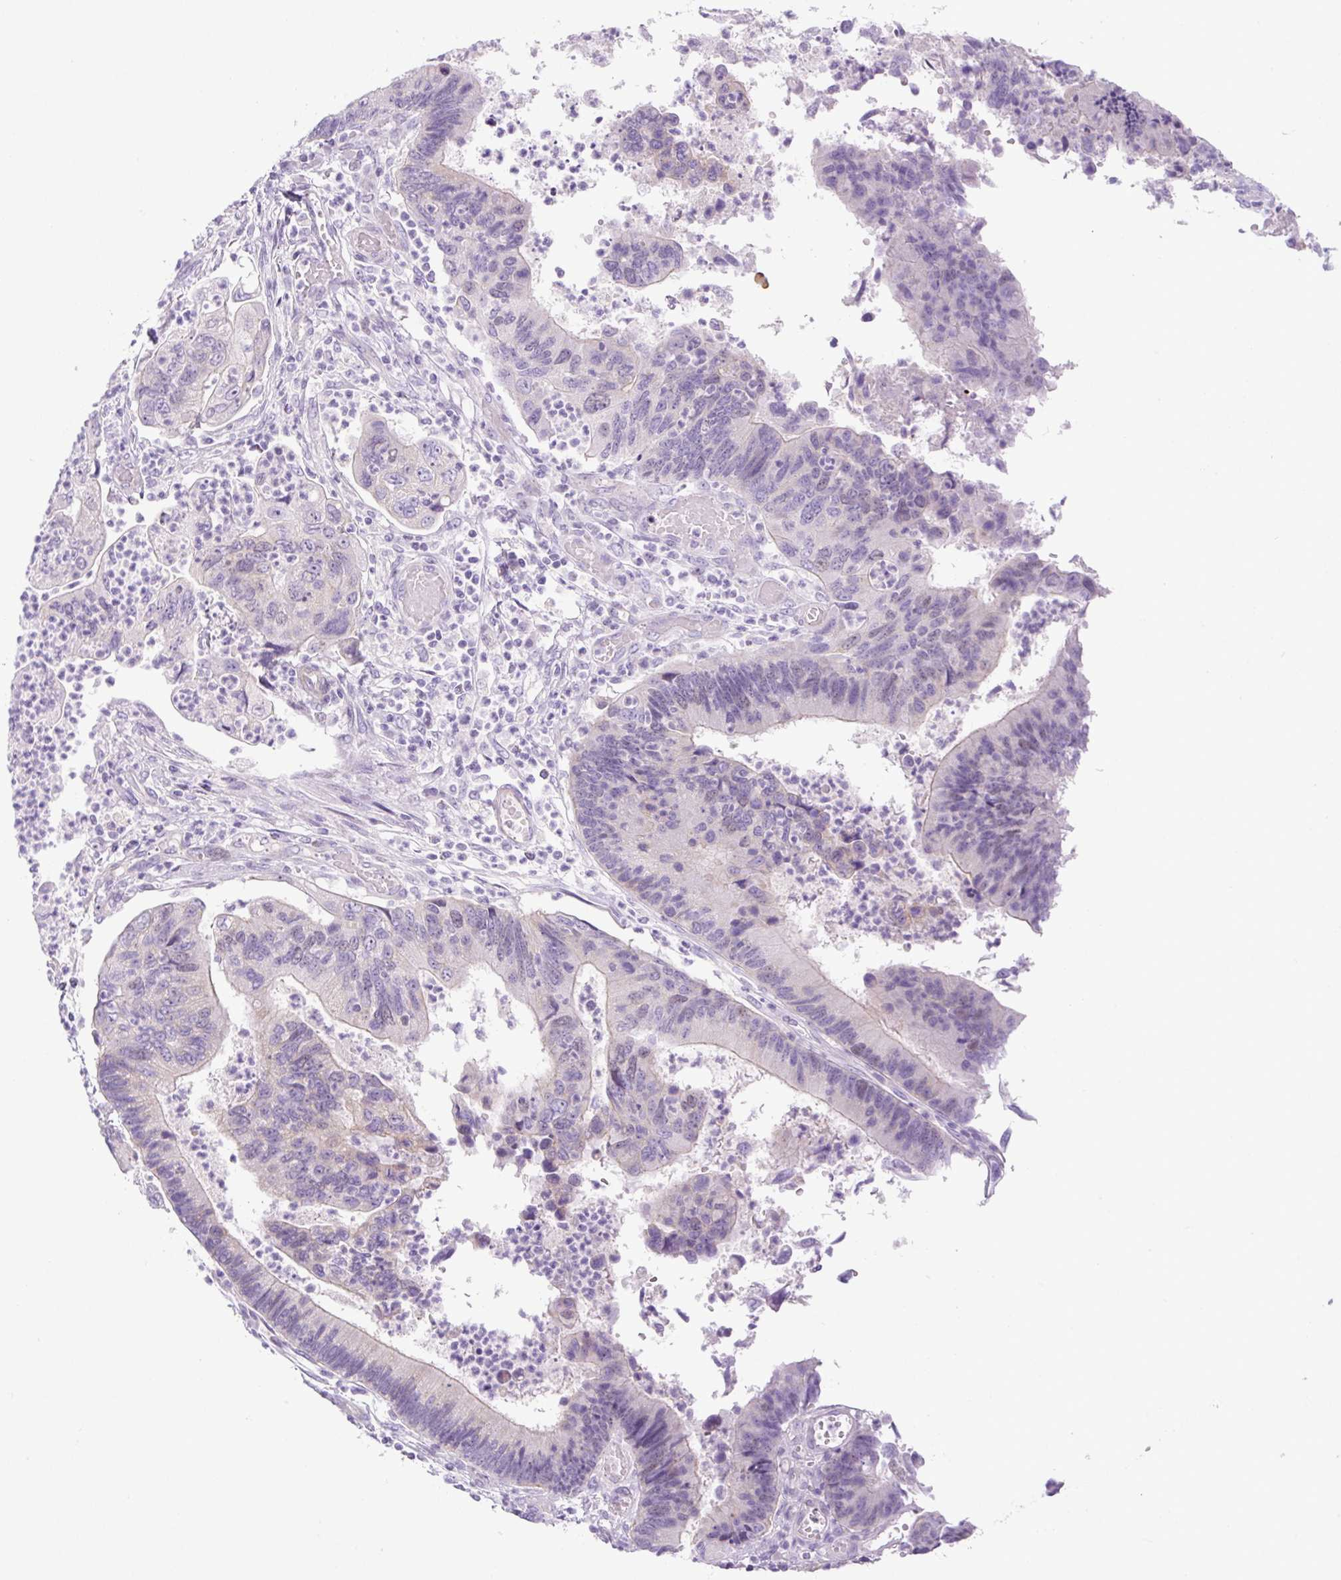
{"staining": {"intensity": "negative", "quantity": "none", "location": "none"}, "tissue": "colorectal cancer", "cell_type": "Tumor cells", "image_type": "cancer", "snomed": [{"axis": "morphology", "description": "Adenocarcinoma, NOS"}, {"axis": "topography", "description": "Colon"}], "caption": "A micrograph of colorectal cancer (adenocarcinoma) stained for a protein reveals no brown staining in tumor cells.", "gene": "ADAMTS19", "patient": {"sex": "female", "age": 67}}